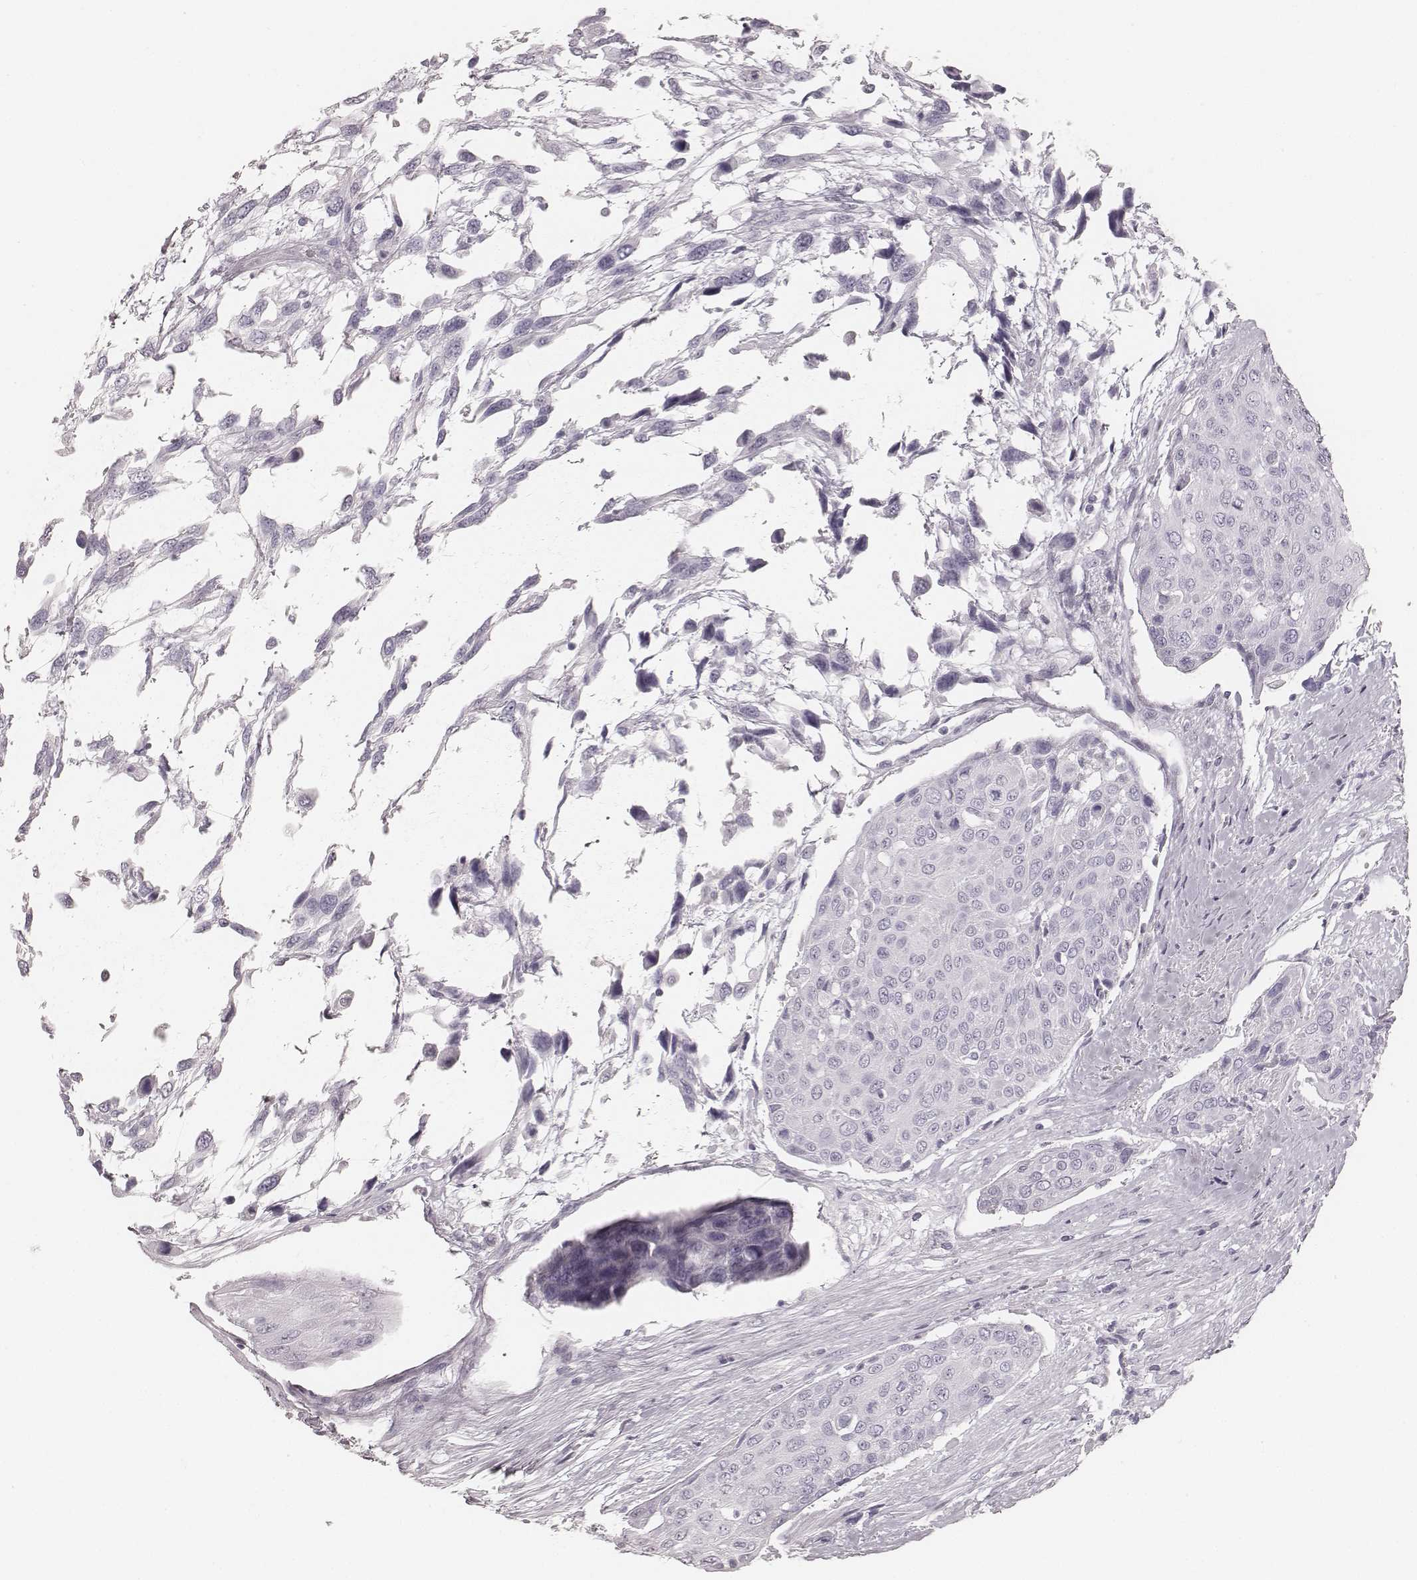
{"staining": {"intensity": "negative", "quantity": "none", "location": "none"}, "tissue": "urothelial cancer", "cell_type": "Tumor cells", "image_type": "cancer", "snomed": [{"axis": "morphology", "description": "Urothelial carcinoma, High grade"}, {"axis": "topography", "description": "Urinary bladder"}], "caption": "IHC photomicrograph of human urothelial carcinoma (high-grade) stained for a protein (brown), which reveals no positivity in tumor cells.", "gene": "KRT34", "patient": {"sex": "female", "age": 70}}